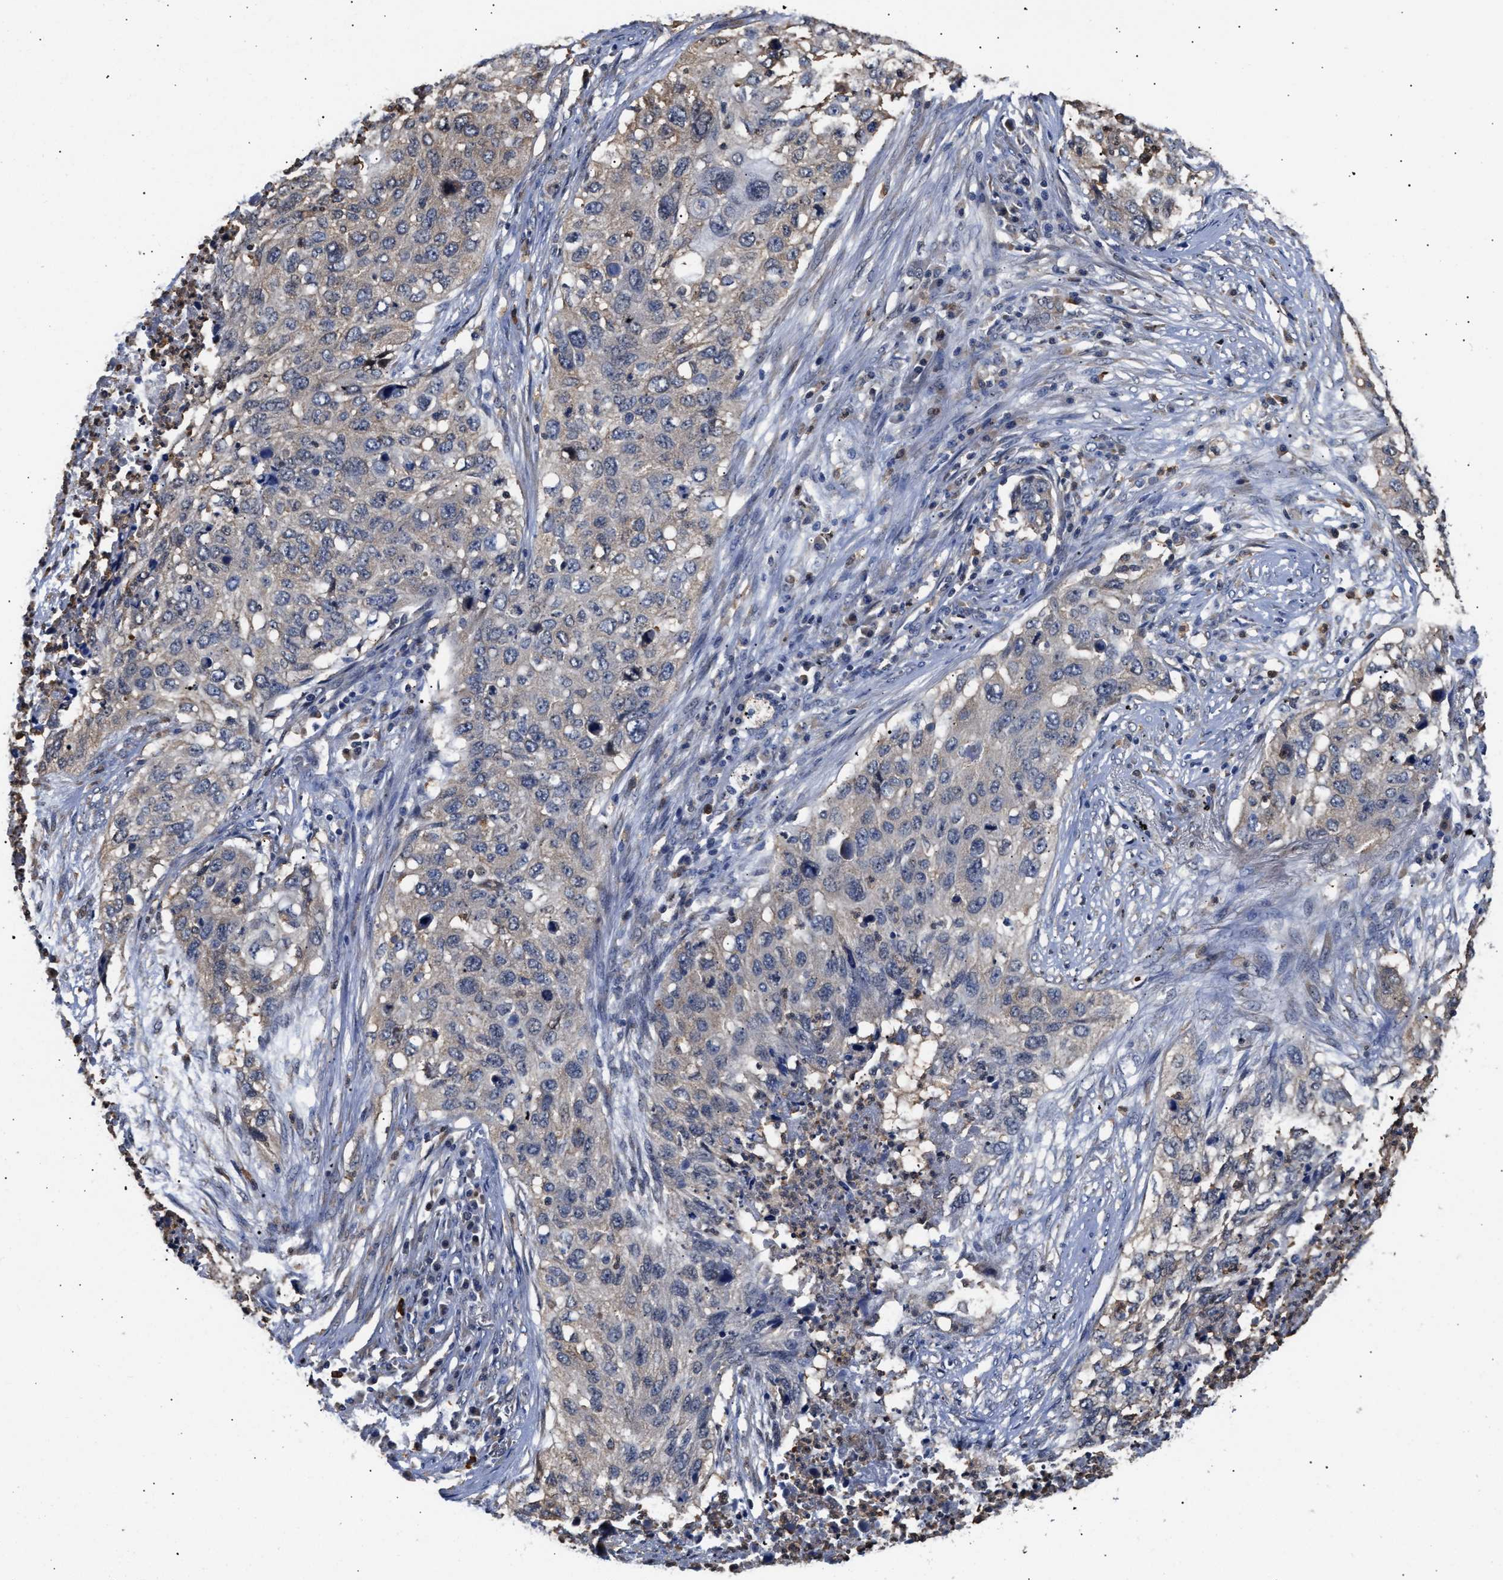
{"staining": {"intensity": "weak", "quantity": "<25%", "location": "cytoplasmic/membranous"}, "tissue": "lung cancer", "cell_type": "Tumor cells", "image_type": "cancer", "snomed": [{"axis": "morphology", "description": "Squamous cell carcinoma, NOS"}, {"axis": "topography", "description": "Lung"}], "caption": "This is a micrograph of immunohistochemistry (IHC) staining of squamous cell carcinoma (lung), which shows no positivity in tumor cells.", "gene": "KLHDC1", "patient": {"sex": "female", "age": 63}}